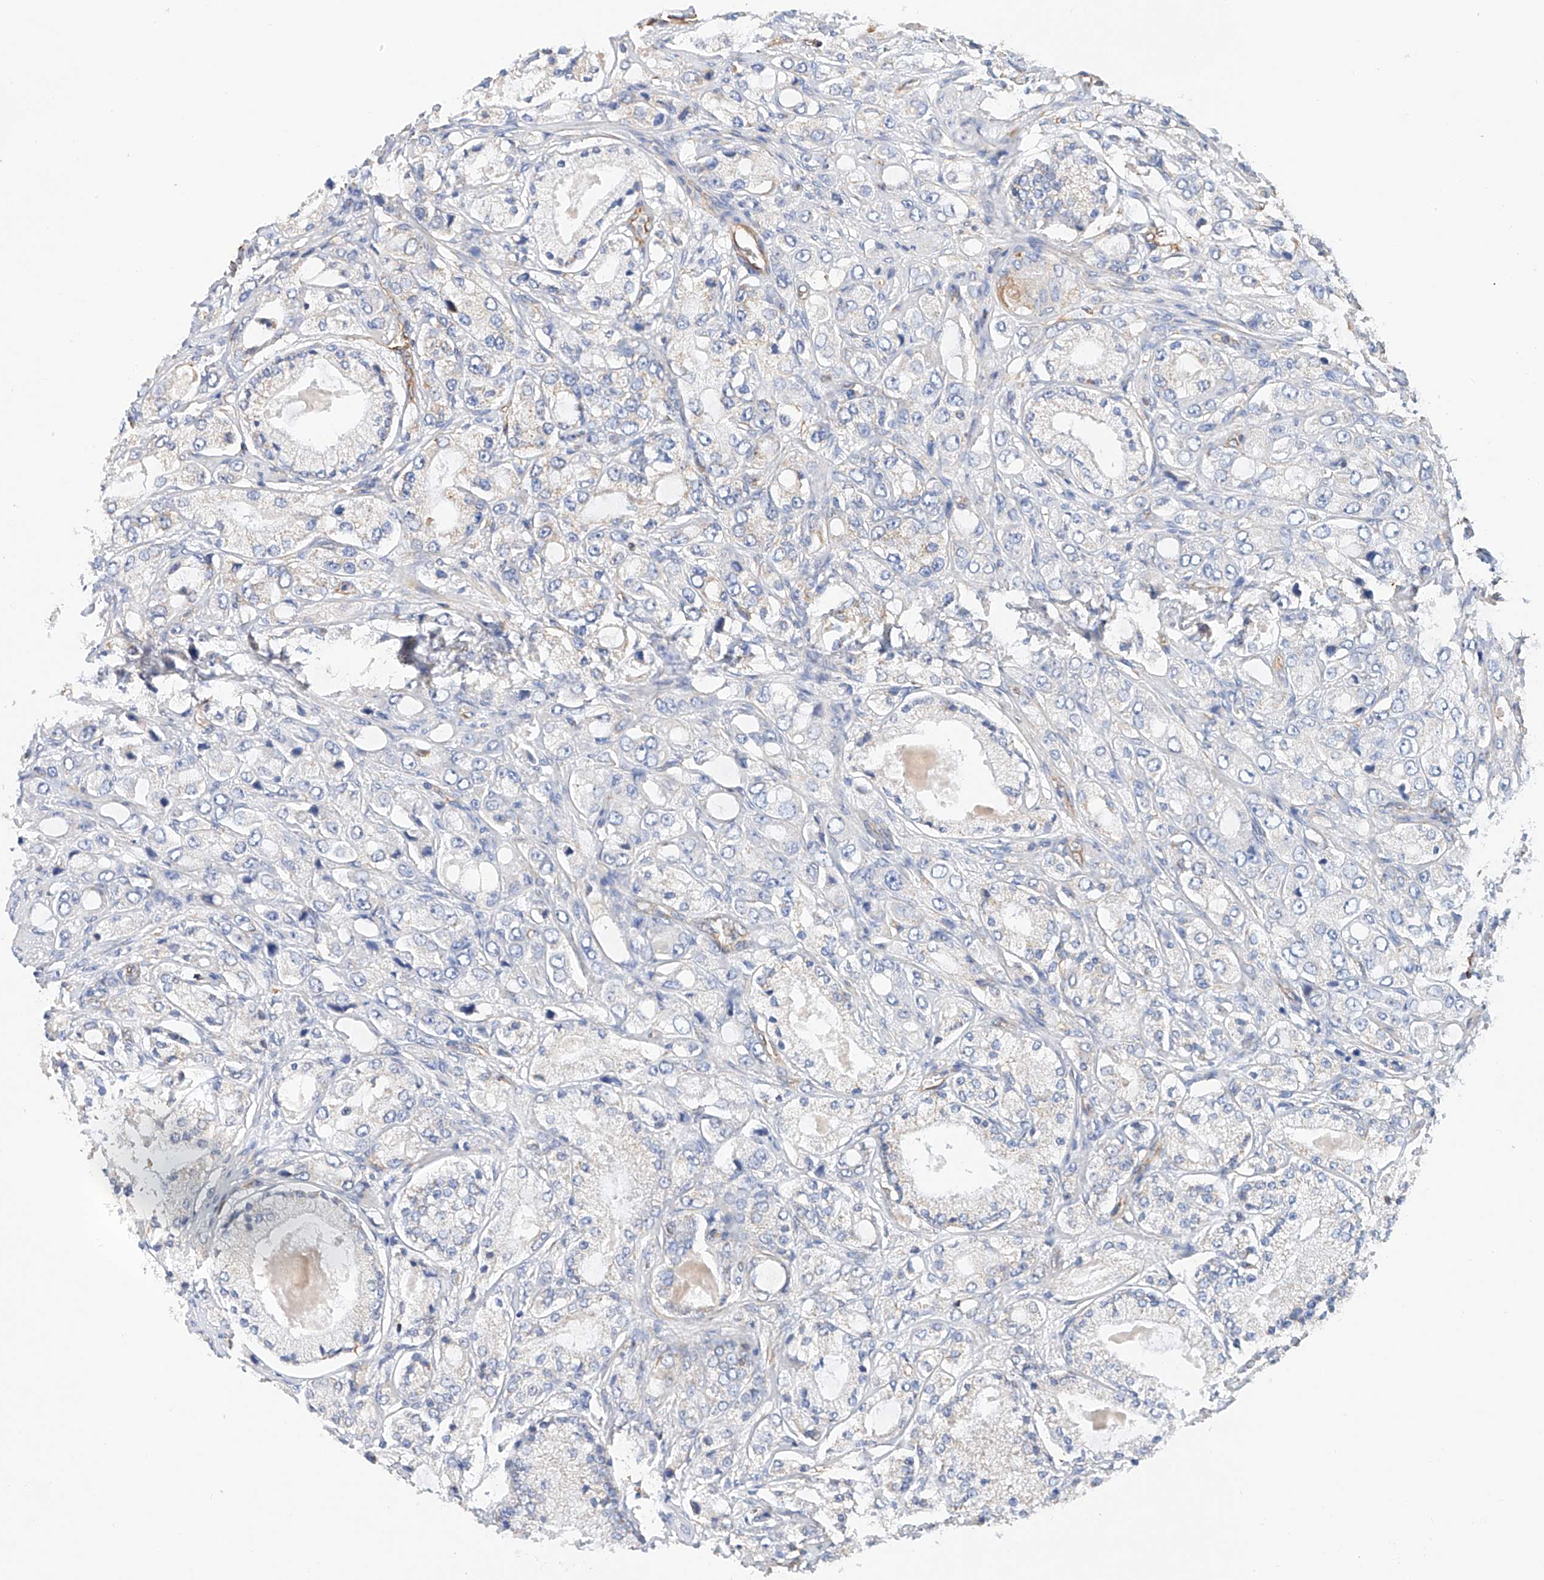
{"staining": {"intensity": "negative", "quantity": "none", "location": "none"}, "tissue": "prostate cancer", "cell_type": "Tumor cells", "image_type": "cancer", "snomed": [{"axis": "morphology", "description": "Adenocarcinoma, High grade"}, {"axis": "topography", "description": "Prostate"}], "caption": "Prostate cancer was stained to show a protein in brown. There is no significant expression in tumor cells.", "gene": "NDUFV3", "patient": {"sex": "male", "age": 65}}